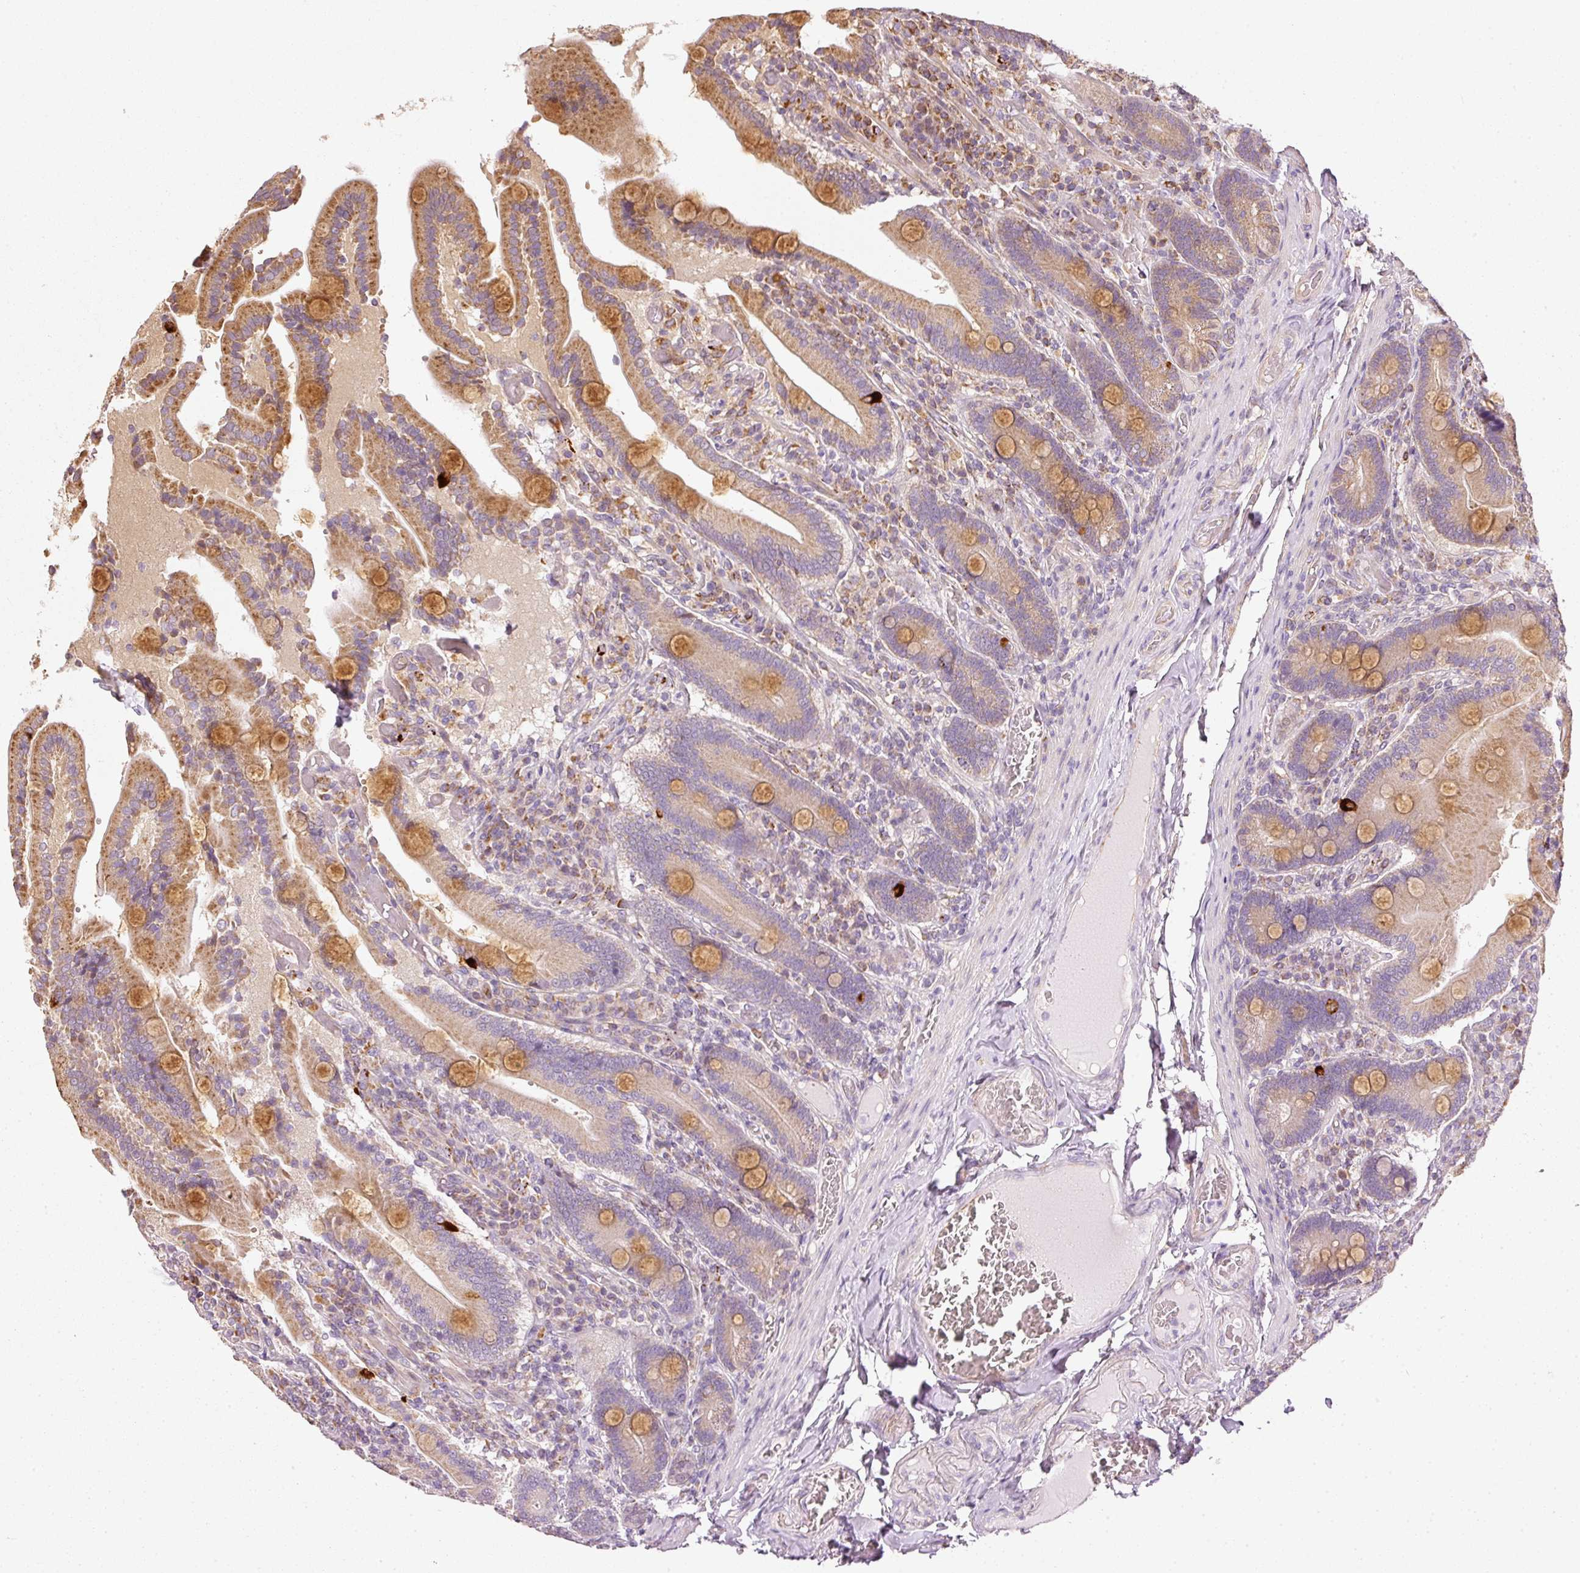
{"staining": {"intensity": "moderate", "quantity": "25%-75%", "location": "cytoplasmic/membranous"}, "tissue": "duodenum", "cell_type": "Glandular cells", "image_type": "normal", "snomed": [{"axis": "morphology", "description": "Normal tissue, NOS"}, {"axis": "topography", "description": "Duodenum"}], "caption": "Immunohistochemistry of normal duodenum exhibits medium levels of moderate cytoplasmic/membranous expression in about 25%-75% of glandular cells. The staining was performed using DAB (3,3'-diaminobenzidine) to visualize the protein expression in brown, while the nuclei were stained in blue with hematoxylin (Magnification: 20x).", "gene": "MTHFD1L", "patient": {"sex": "female", "age": 62}}